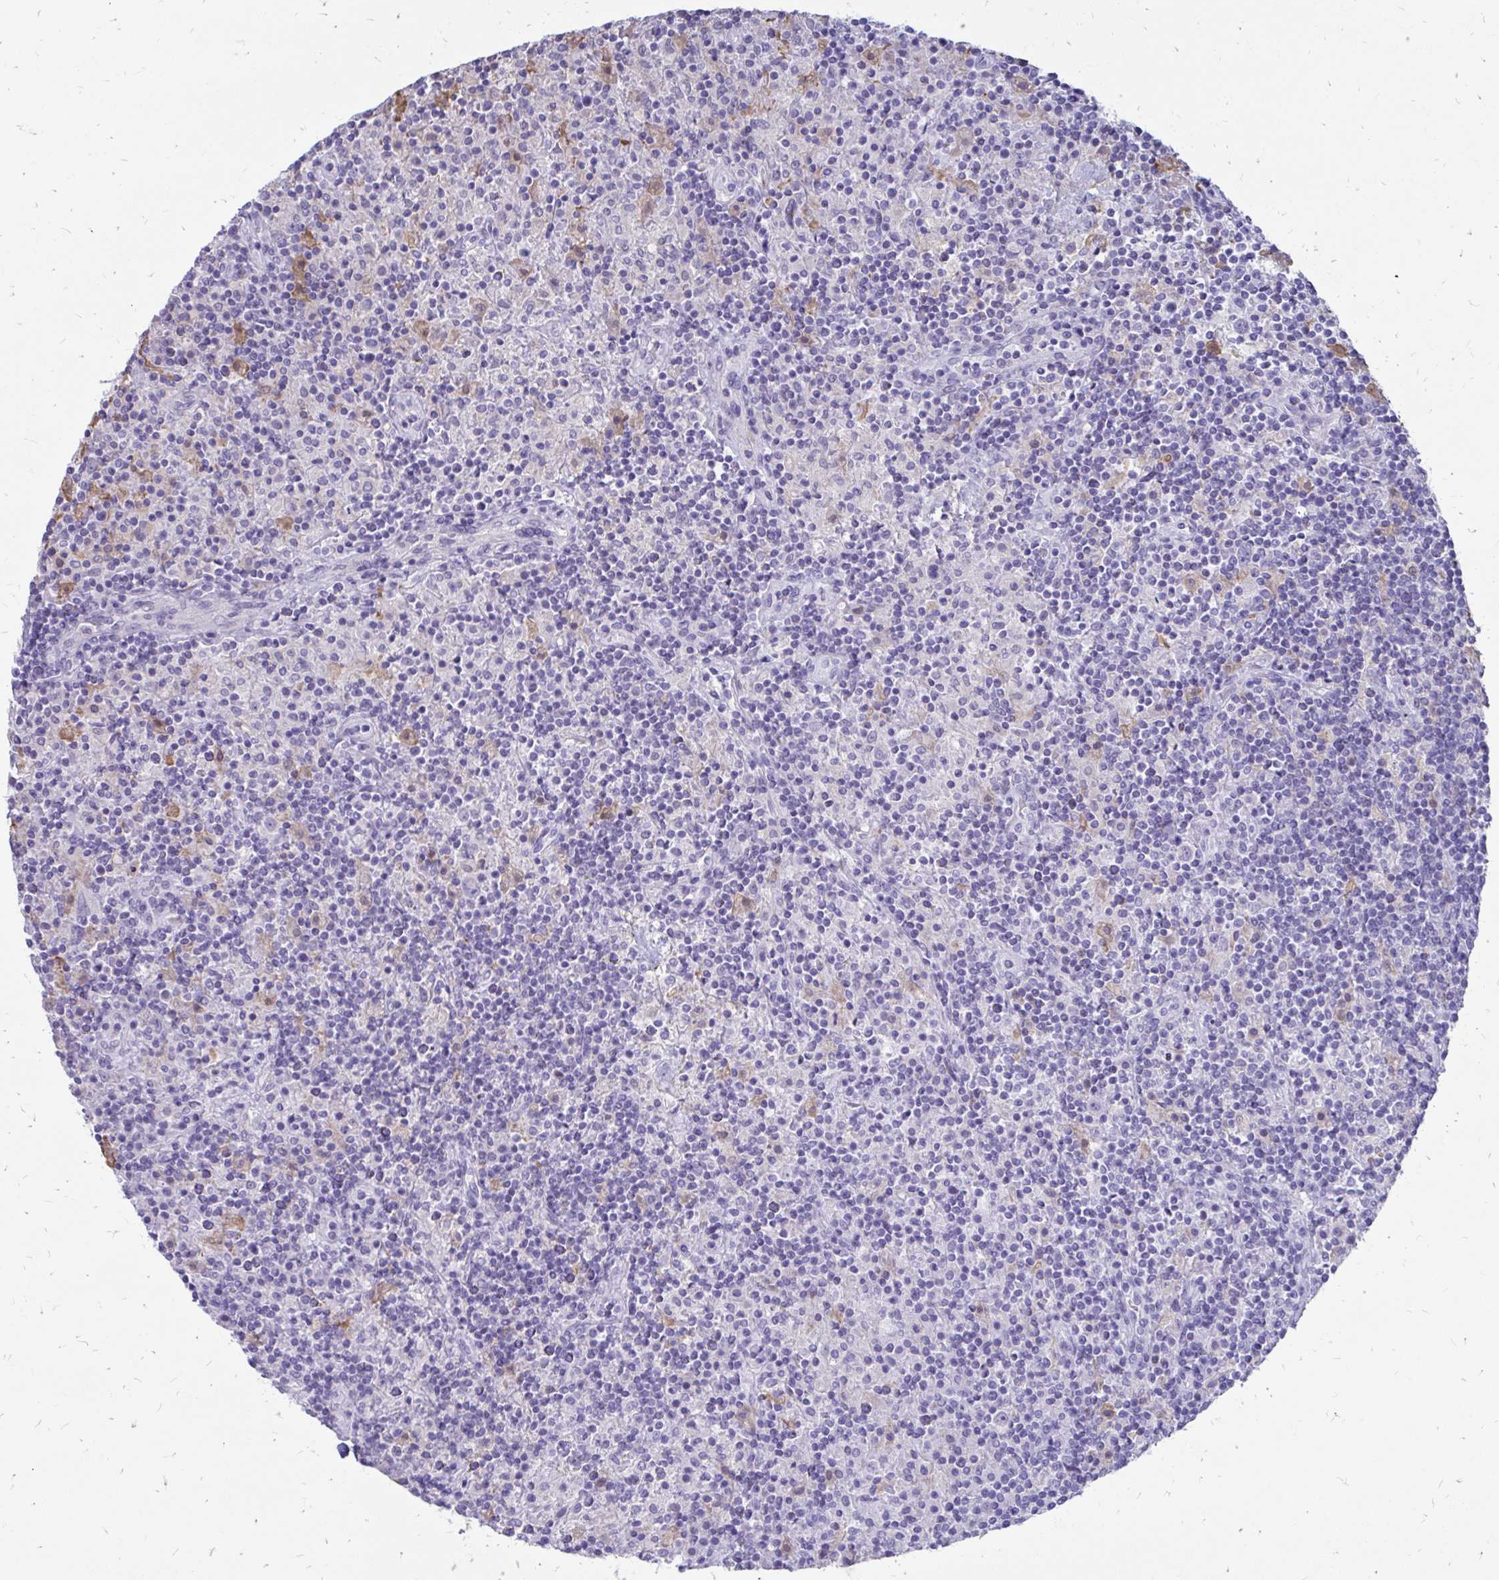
{"staining": {"intensity": "negative", "quantity": "none", "location": "none"}, "tissue": "lymphoma", "cell_type": "Tumor cells", "image_type": "cancer", "snomed": [{"axis": "morphology", "description": "Hodgkin's disease, NOS"}, {"axis": "topography", "description": "Lymph node"}], "caption": "DAB (3,3'-diaminobenzidine) immunohistochemical staining of lymphoma shows no significant positivity in tumor cells.", "gene": "IGSF5", "patient": {"sex": "male", "age": 70}}